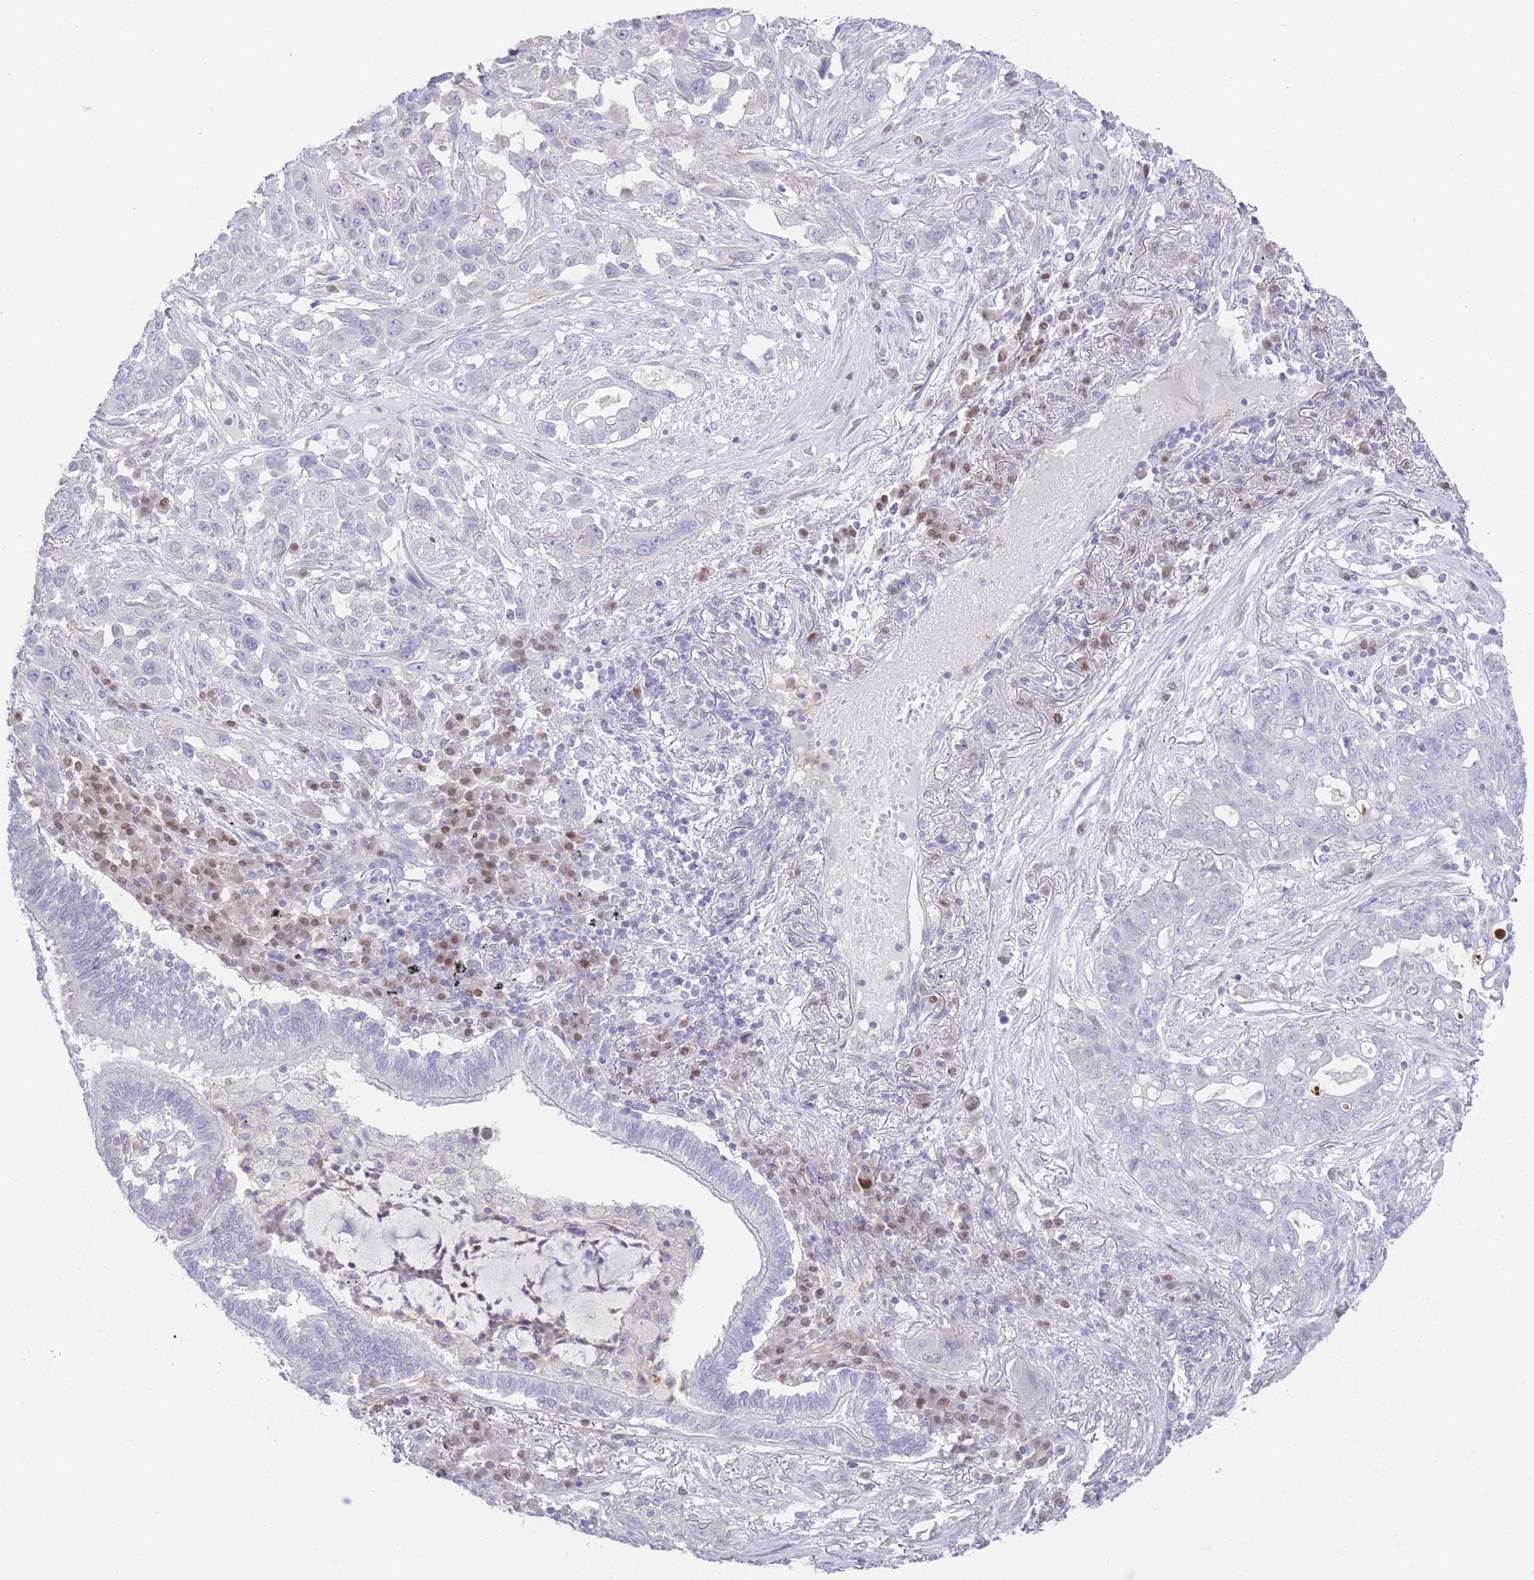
{"staining": {"intensity": "negative", "quantity": "none", "location": "none"}, "tissue": "lung cancer", "cell_type": "Tumor cells", "image_type": "cancer", "snomed": [{"axis": "morphology", "description": "Squamous cell carcinoma, NOS"}, {"axis": "topography", "description": "Lung"}], "caption": "DAB (3,3'-diaminobenzidine) immunohistochemical staining of lung cancer exhibits no significant staining in tumor cells.", "gene": "BHLHA15", "patient": {"sex": "female", "age": 70}}